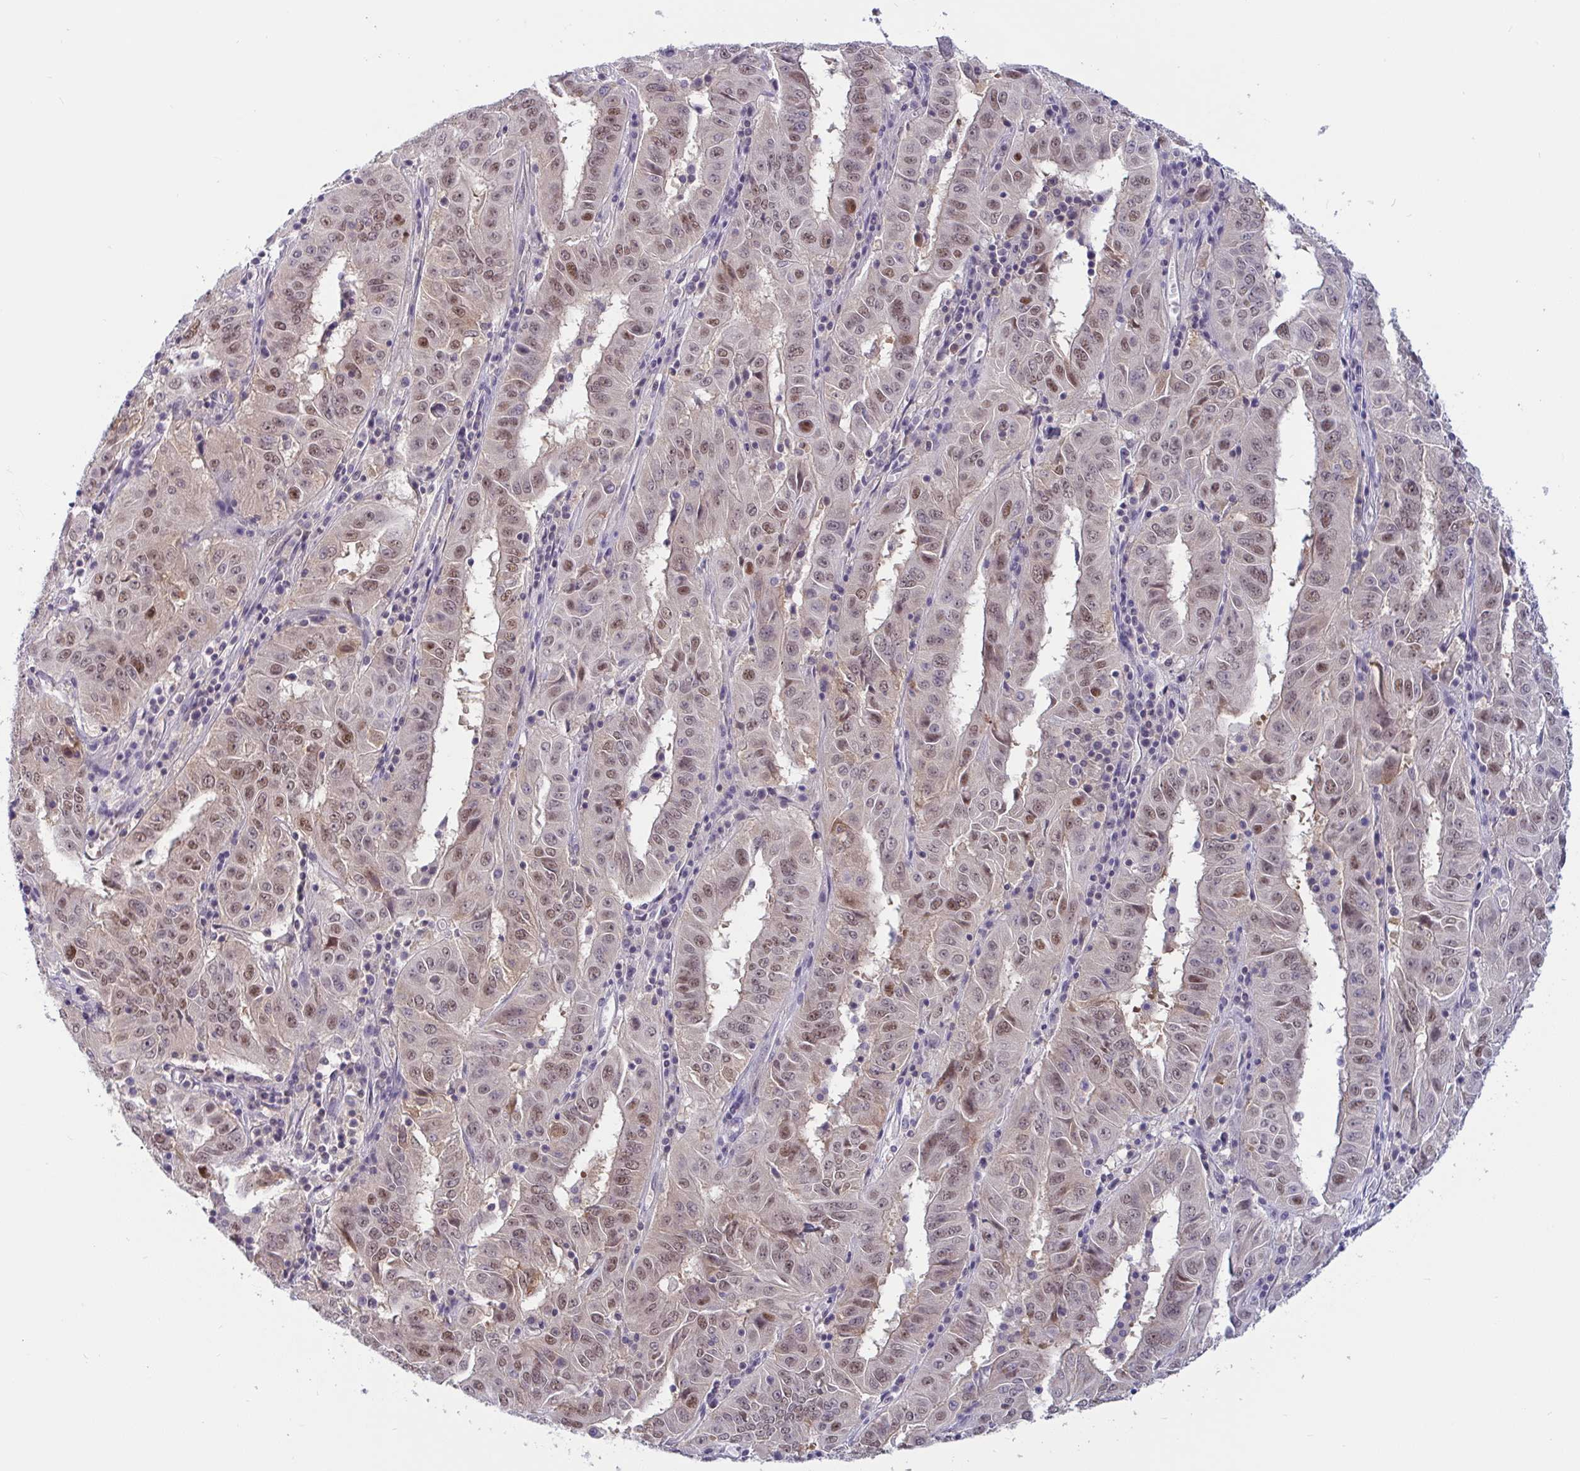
{"staining": {"intensity": "moderate", "quantity": "25%-75%", "location": "nuclear"}, "tissue": "pancreatic cancer", "cell_type": "Tumor cells", "image_type": "cancer", "snomed": [{"axis": "morphology", "description": "Adenocarcinoma, NOS"}, {"axis": "topography", "description": "Pancreas"}], "caption": "Tumor cells reveal moderate nuclear staining in approximately 25%-75% of cells in pancreatic cancer (adenocarcinoma).", "gene": "TSN", "patient": {"sex": "male", "age": 63}}